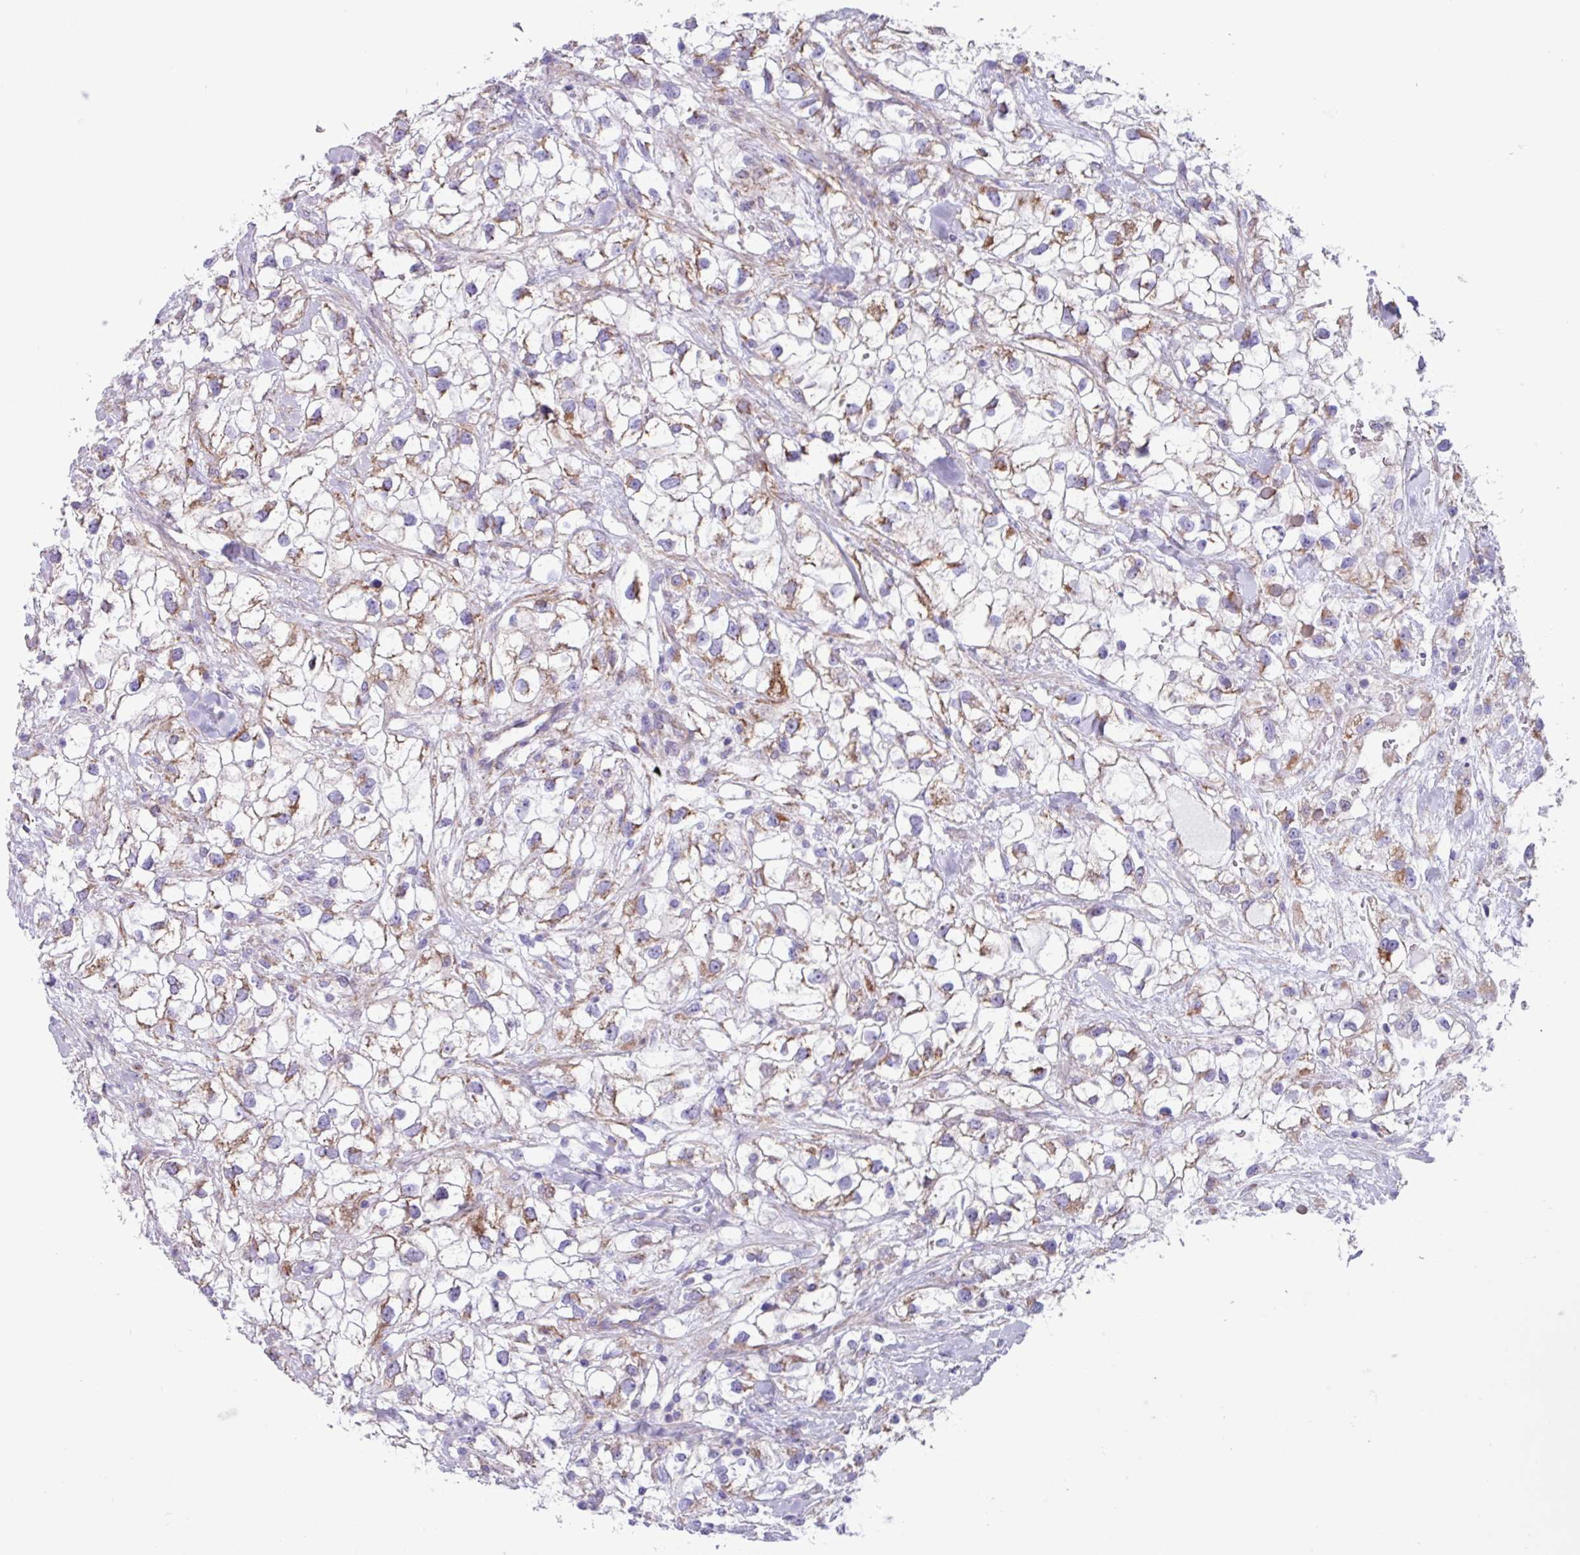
{"staining": {"intensity": "moderate", "quantity": "25%-75%", "location": "cytoplasmic/membranous"}, "tissue": "renal cancer", "cell_type": "Tumor cells", "image_type": "cancer", "snomed": [{"axis": "morphology", "description": "Adenocarcinoma, NOS"}, {"axis": "topography", "description": "Kidney"}], "caption": "Moderate cytoplasmic/membranous positivity is identified in approximately 25%-75% of tumor cells in renal cancer.", "gene": "OTULIN", "patient": {"sex": "male", "age": 59}}